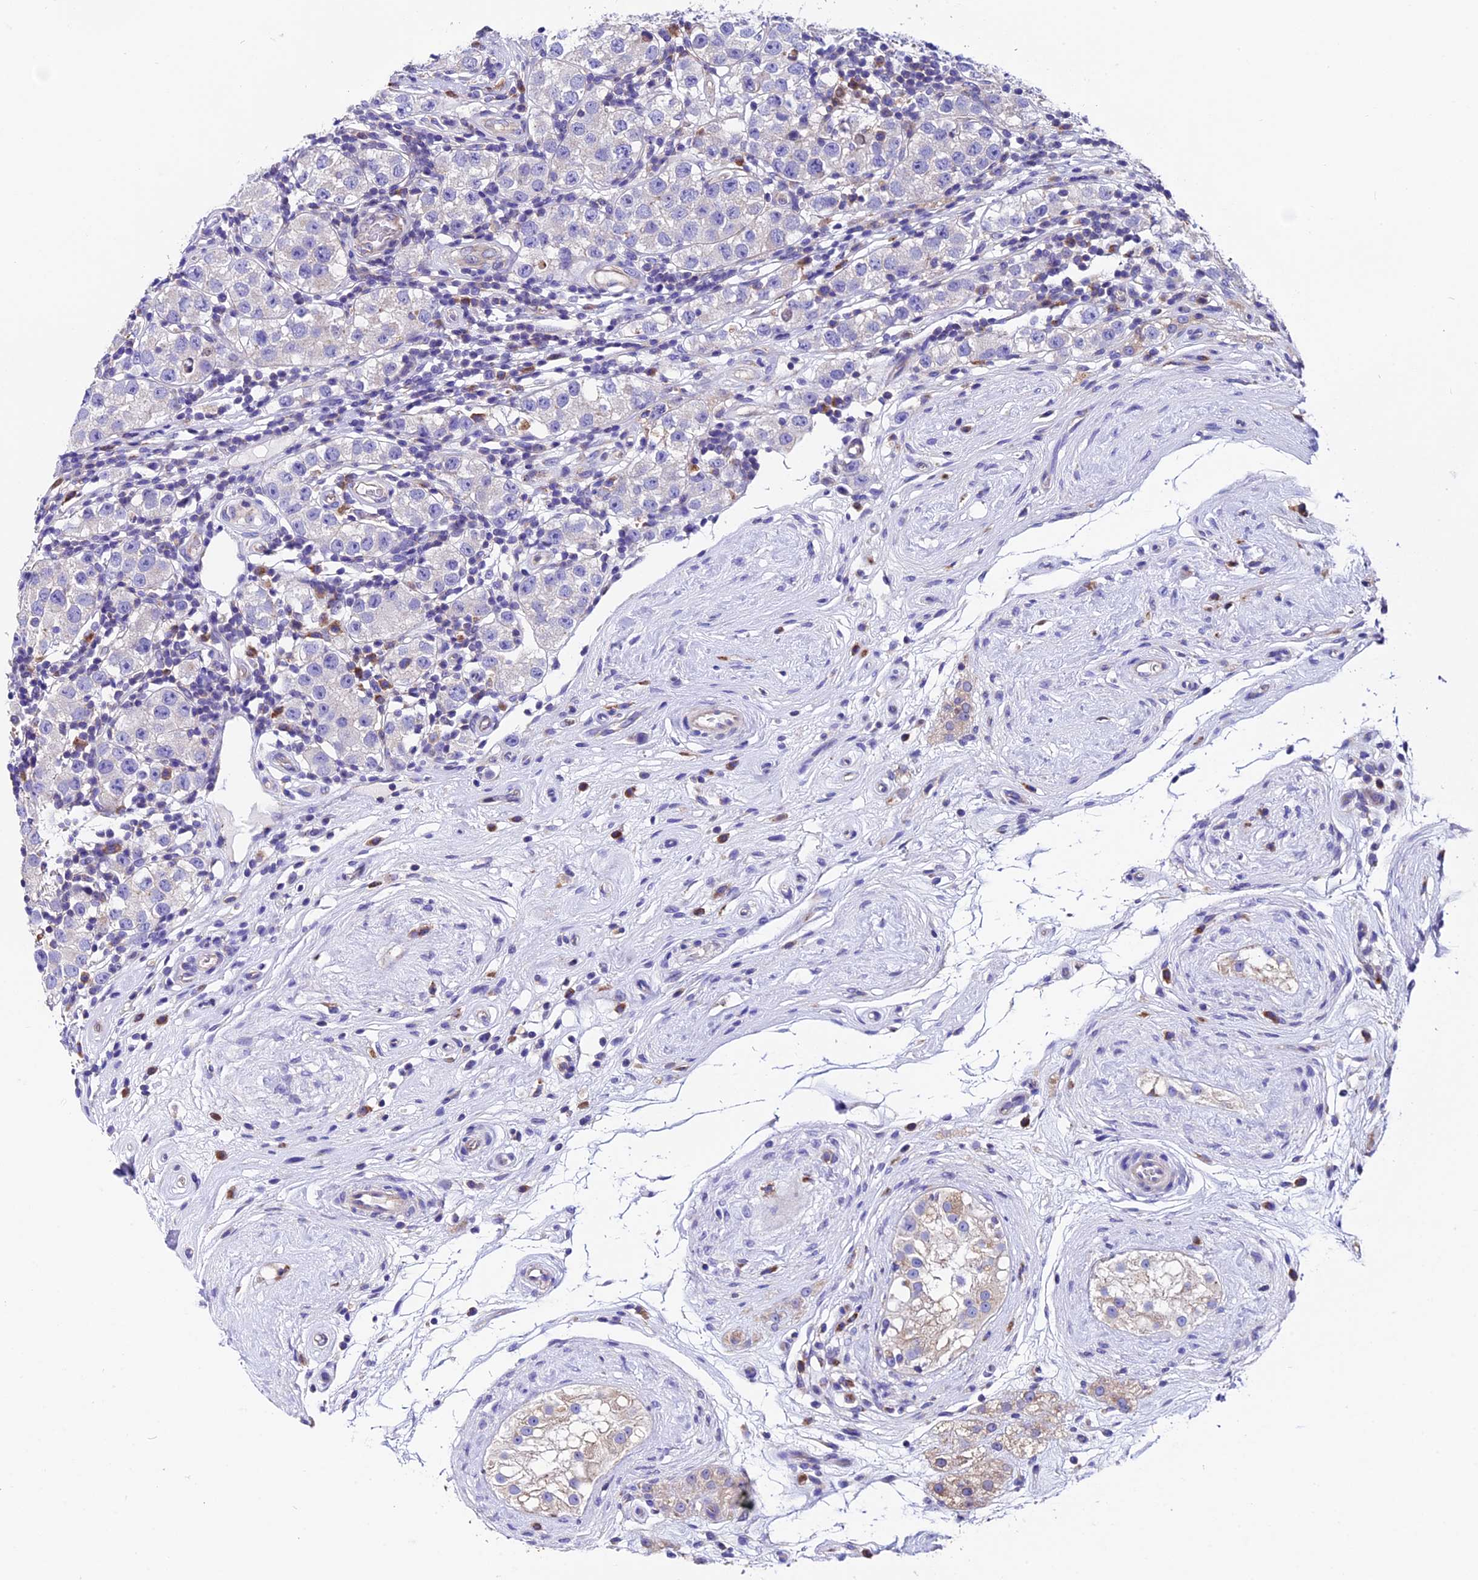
{"staining": {"intensity": "negative", "quantity": "none", "location": "none"}, "tissue": "testis cancer", "cell_type": "Tumor cells", "image_type": "cancer", "snomed": [{"axis": "morphology", "description": "Seminoma, NOS"}, {"axis": "topography", "description": "Testis"}], "caption": "IHC micrograph of human testis cancer (seminoma) stained for a protein (brown), which reveals no positivity in tumor cells.", "gene": "COMTD1", "patient": {"sex": "male", "age": 34}}